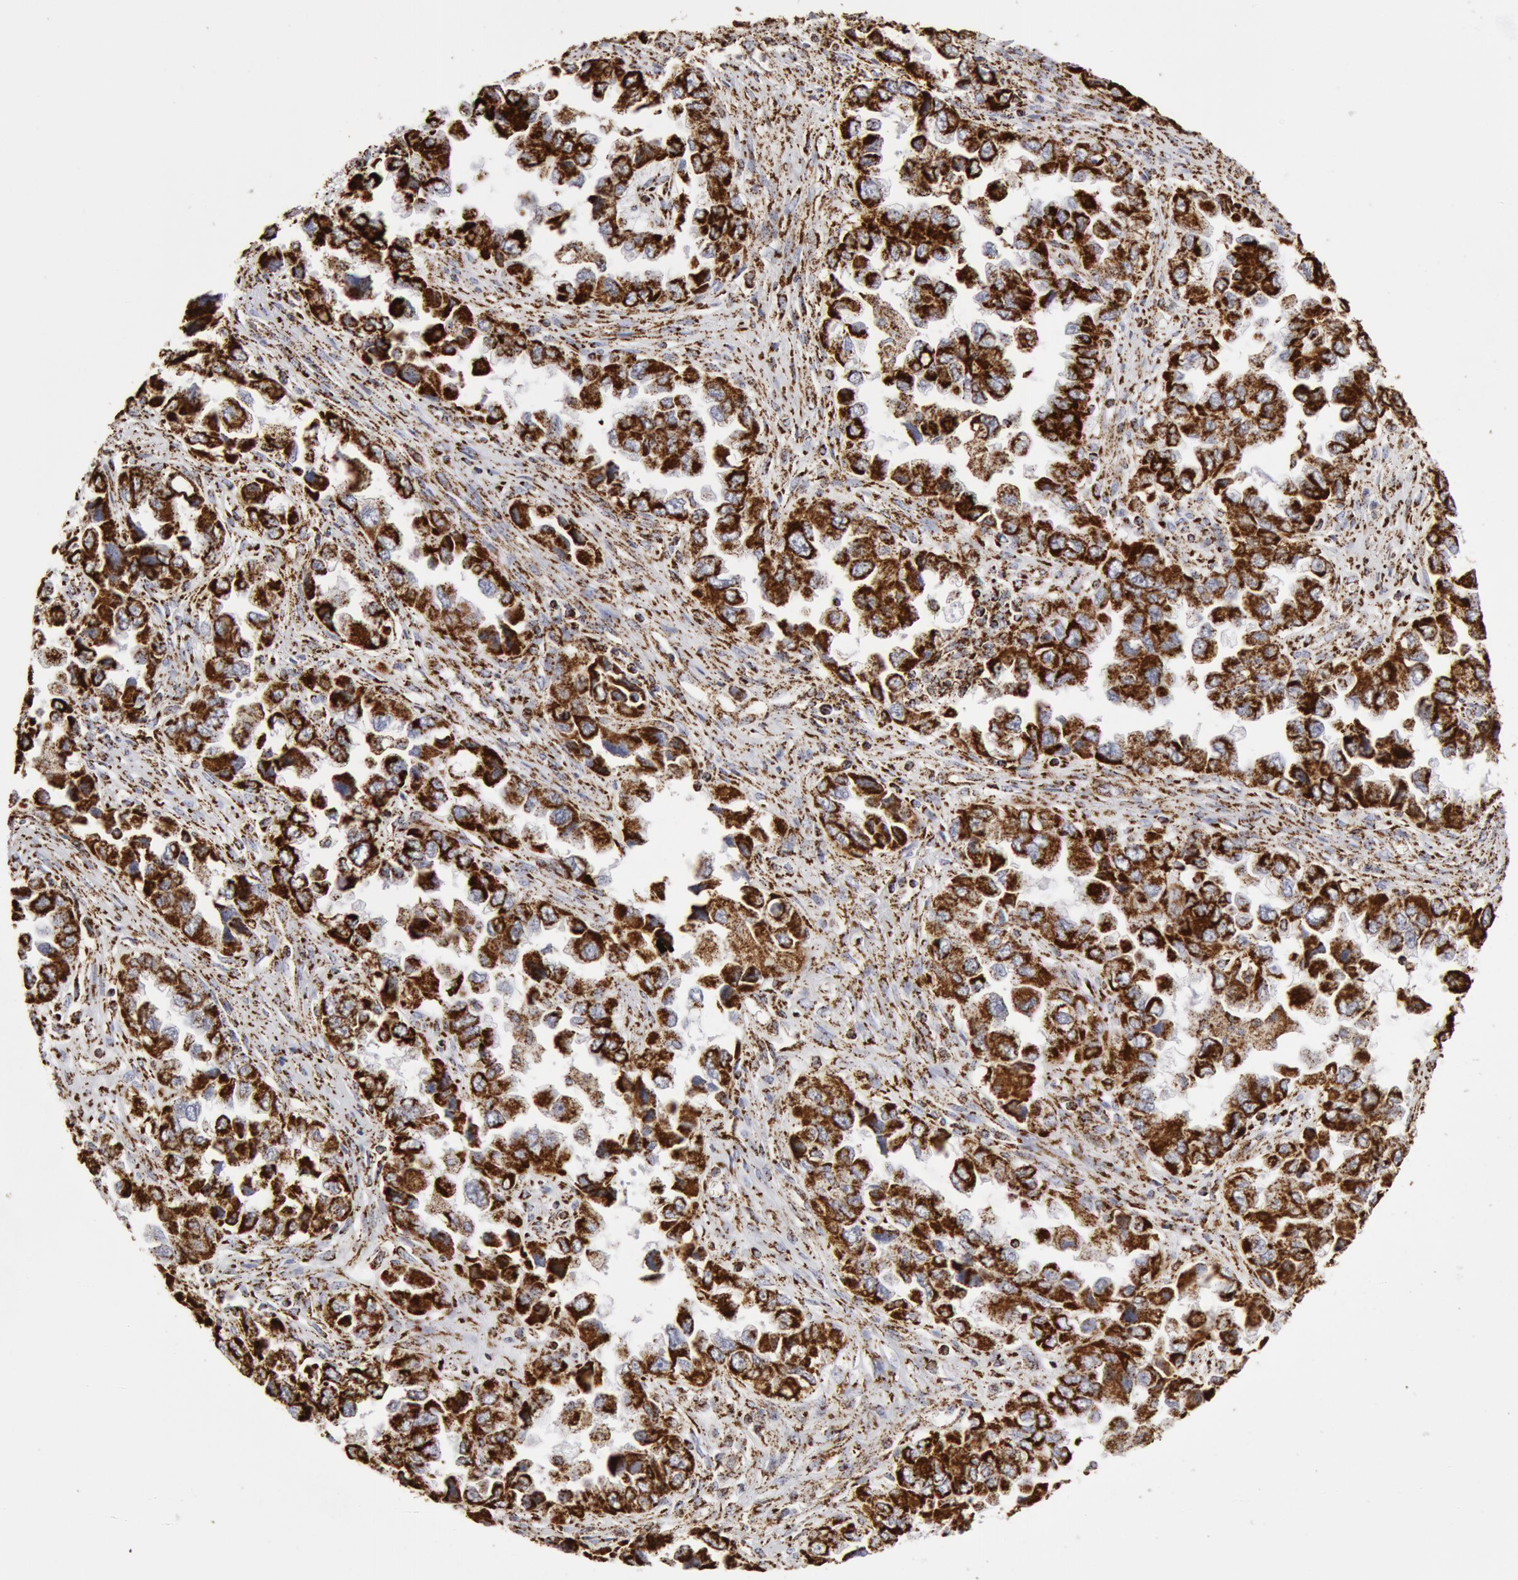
{"staining": {"intensity": "strong", "quantity": ">75%", "location": "cytoplasmic/membranous"}, "tissue": "ovarian cancer", "cell_type": "Tumor cells", "image_type": "cancer", "snomed": [{"axis": "morphology", "description": "Cystadenocarcinoma, serous, NOS"}, {"axis": "topography", "description": "Ovary"}], "caption": "A brown stain highlights strong cytoplasmic/membranous positivity of a protein in ovarian cancer tumor cells.", "gene": "ATP5F1B", "patient": {"sex": "female", "age": 84}}